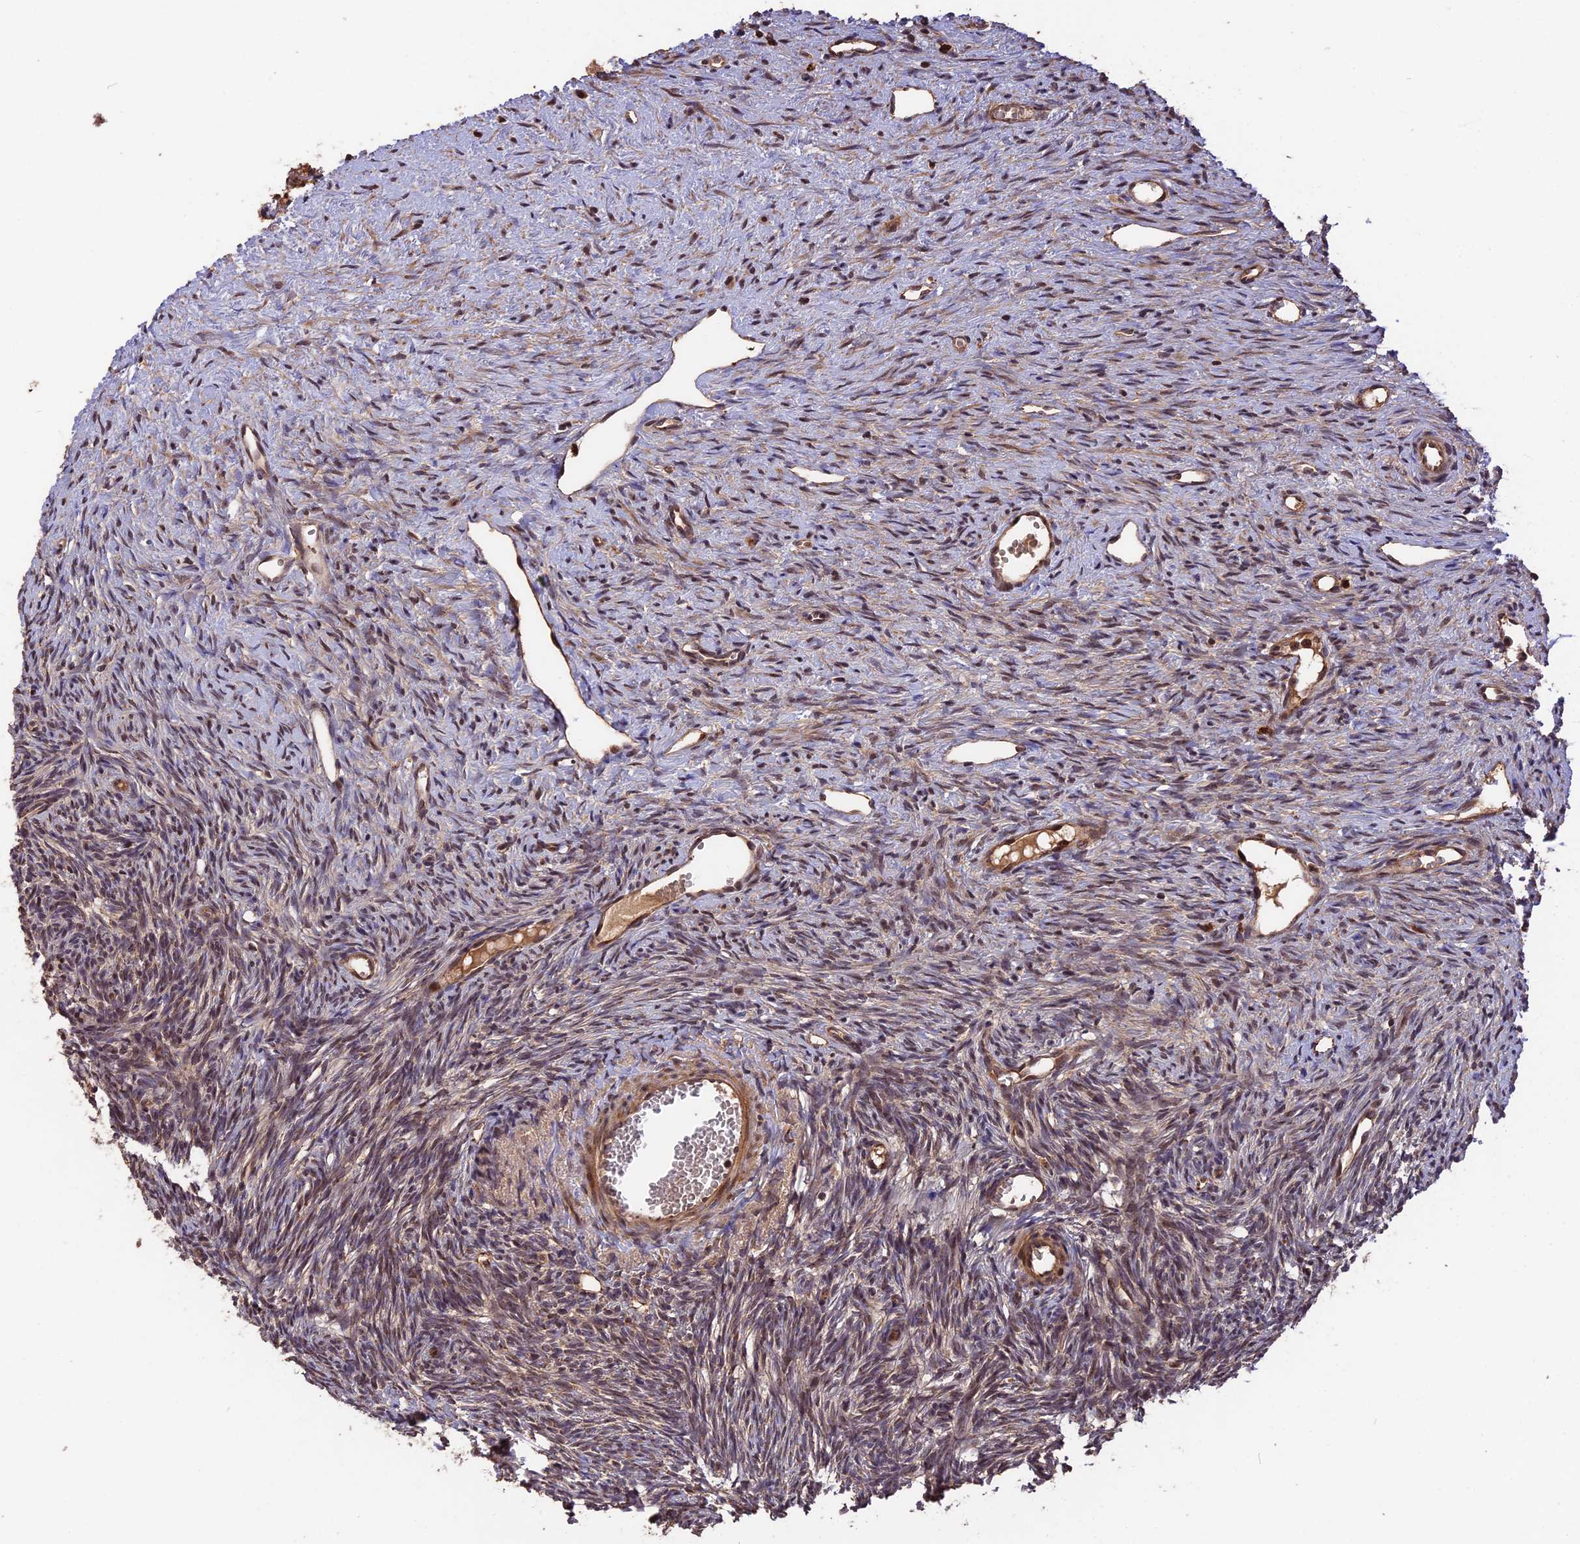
{"staining": {"intensity": "strong", "quantity": ">75%", "location": "cytoplasmic/membranous"}, "tissue": "ovary", "cell_type": "Follicle cells", "image_type": "normal", "snomed": [{"axis": "morphology", "description": "Normal tissue, NOS"}, {"axis": "topography", "description": "Ovary"}], "caption": "Protein staining of normal ovary demonstrates strong cytoplasmic/membranous positivity in approximately >75% of follicle cells. Immunohistochemistry stains the protein in brown and the nuclei are stained blue.", "gene": "ESCO1", "patient": {"sex": "female", "age": 51}}